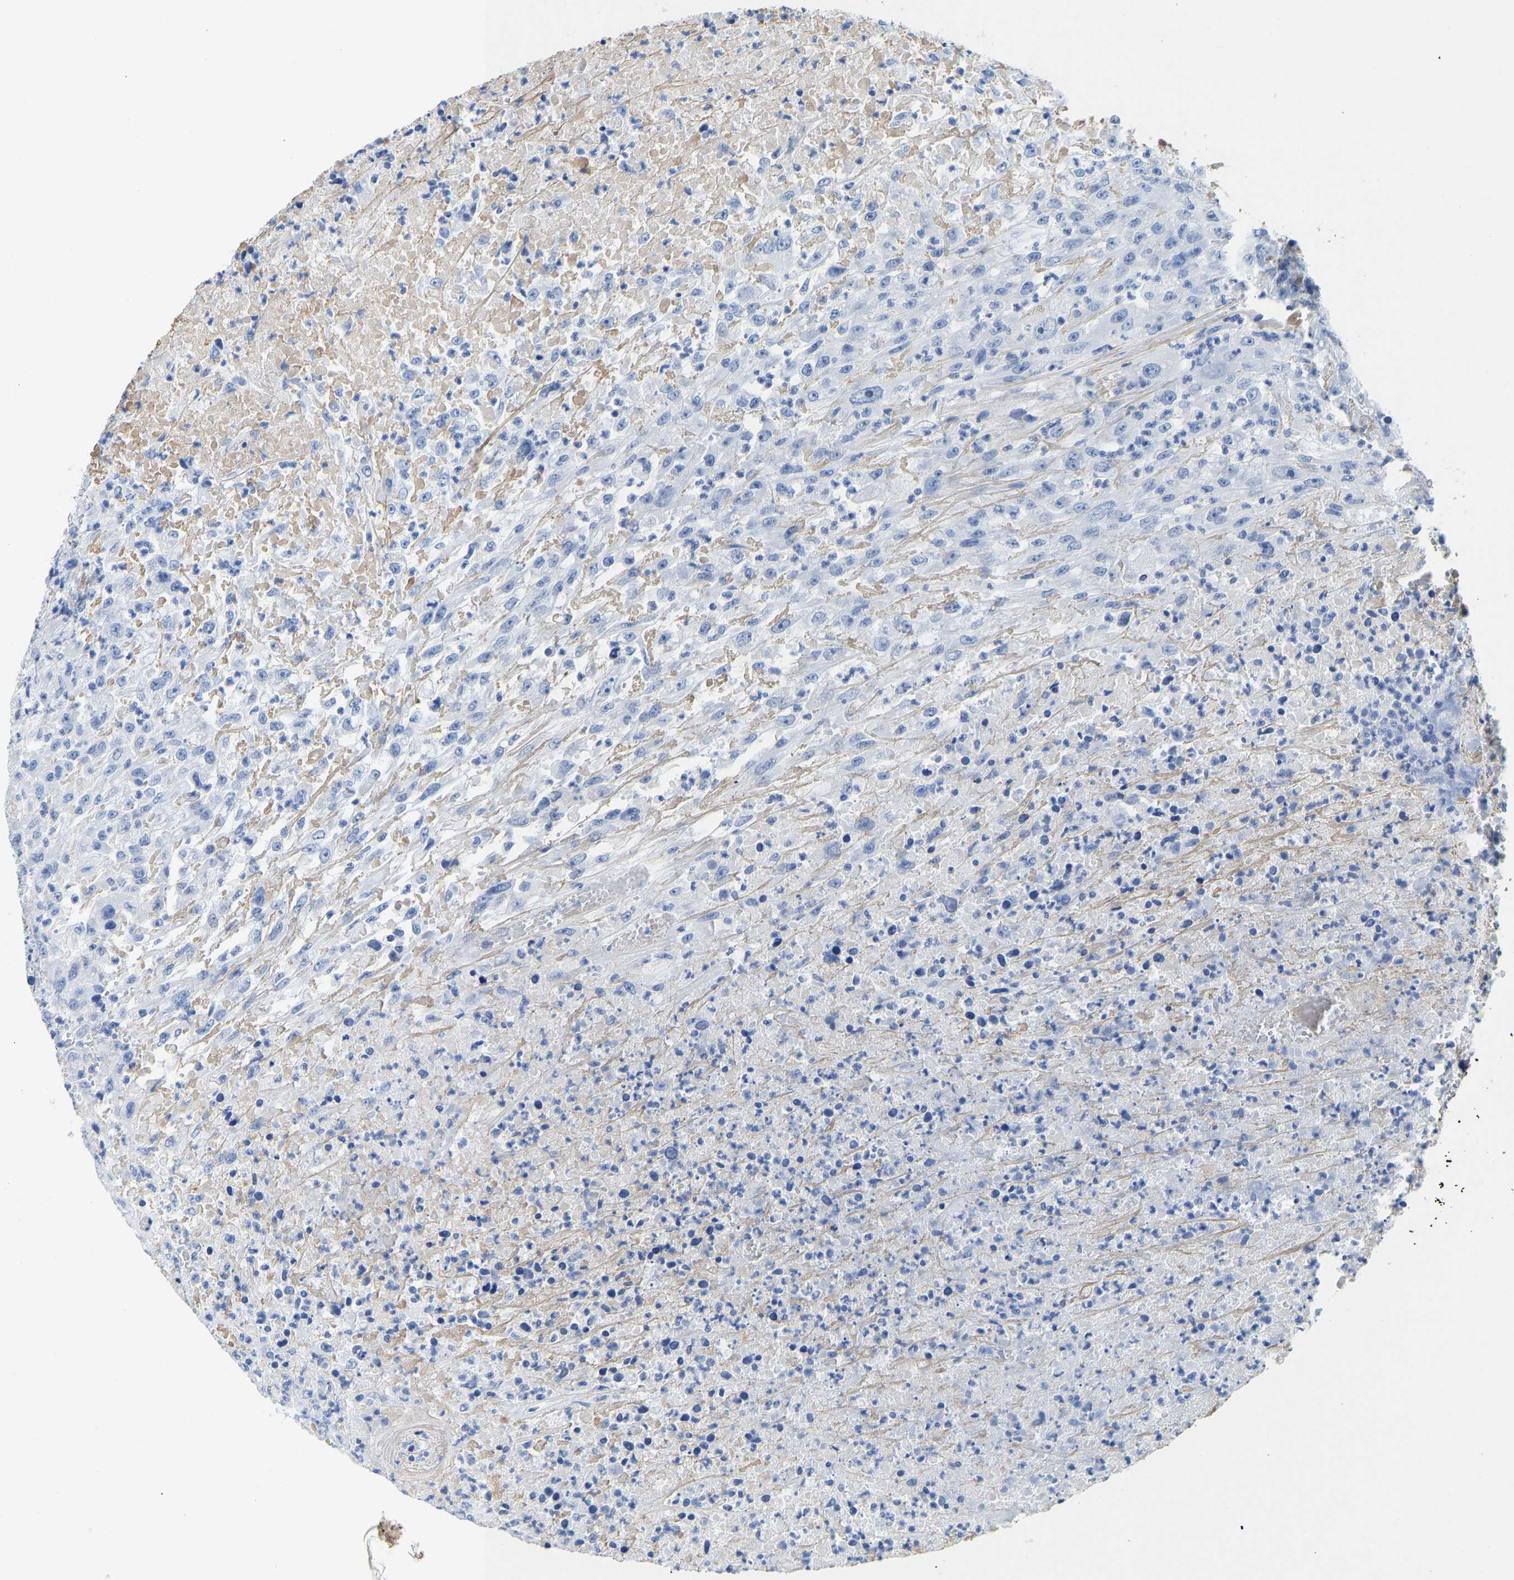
{"staining": {"intensity": "negative", "quantity": "none", "location": "none"}, "tissue": "urothelial cancer", "cell_type": "Tumor cells", "image_type": "cancer", "snomed": [{"axis": "morphology", "description": "Urothelial carcinoma, High grade"}, {"axis": "topography", "description": "Urinary bladder"}], "caption": "High magnification brightfield microscopy of urothelial carcinoma (high-grade) stained with DAB (3,3'-diaminobenzidine) (brown) and counterstained with hematoxylin (blue): tumor cells show no significant expression.", "gene": "NKAIN3", "patient": {"sex": "male", "age": 46}}